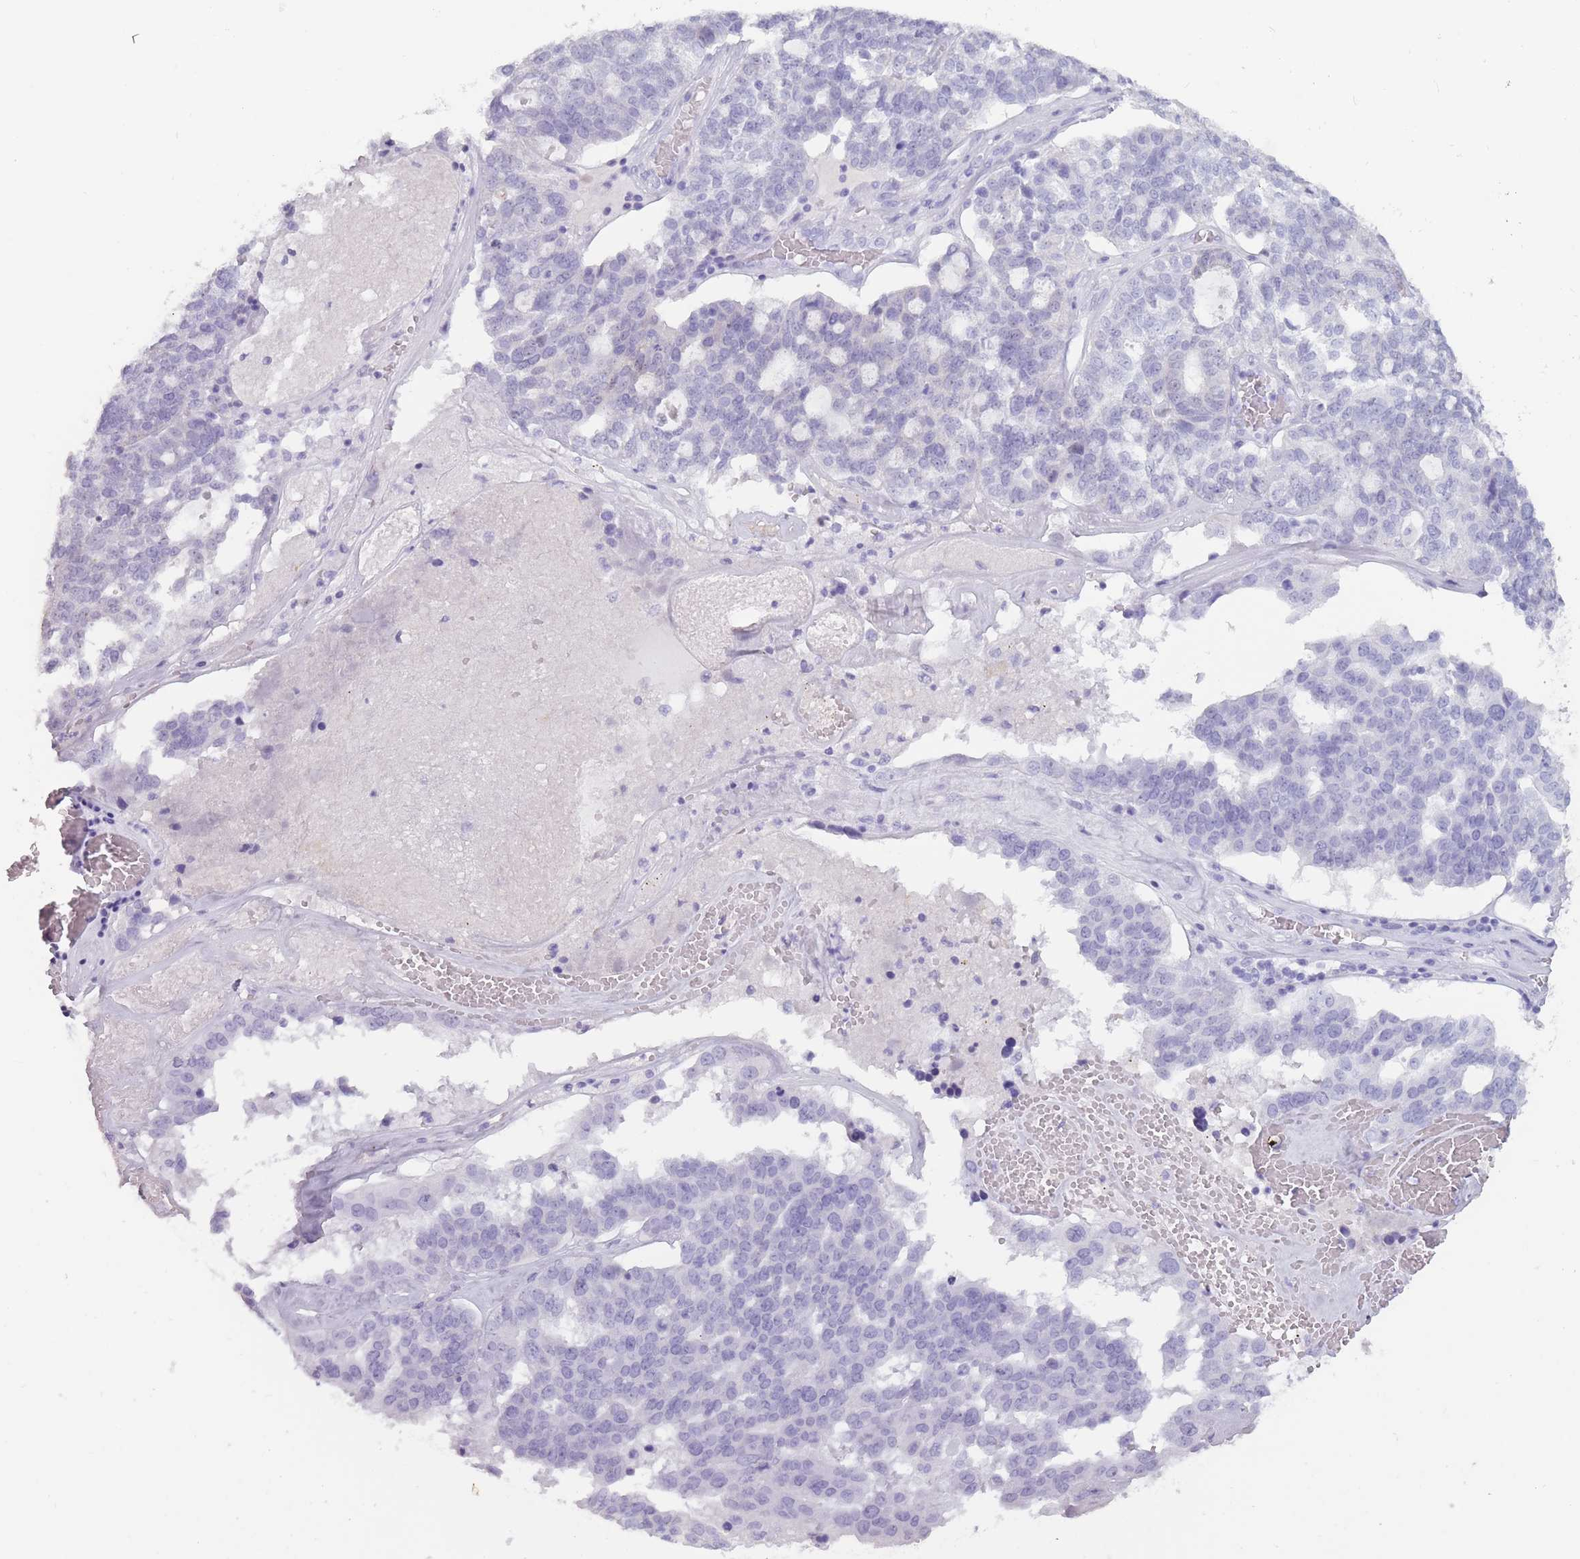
{"staining": {"intensity": "negative", "quantity": "none", "location": "none"}, "tissue": "ovarian cancer", "cell_type": "Tumor cells", "image_type": "cancer", "snomed": [{"axis": "morphology", "description": "Cystadenocarcinoma, serous, NOS"}, {"axis": "topography", "description": "Ovary"}], "caption": "Serous cystadenocarcinoma (ovarian) was stained to show a protein in brown. There is no significant positivity in tumor cells.", "gene": "PNMA3", "patient": {"sex": "female", "age": 59}}